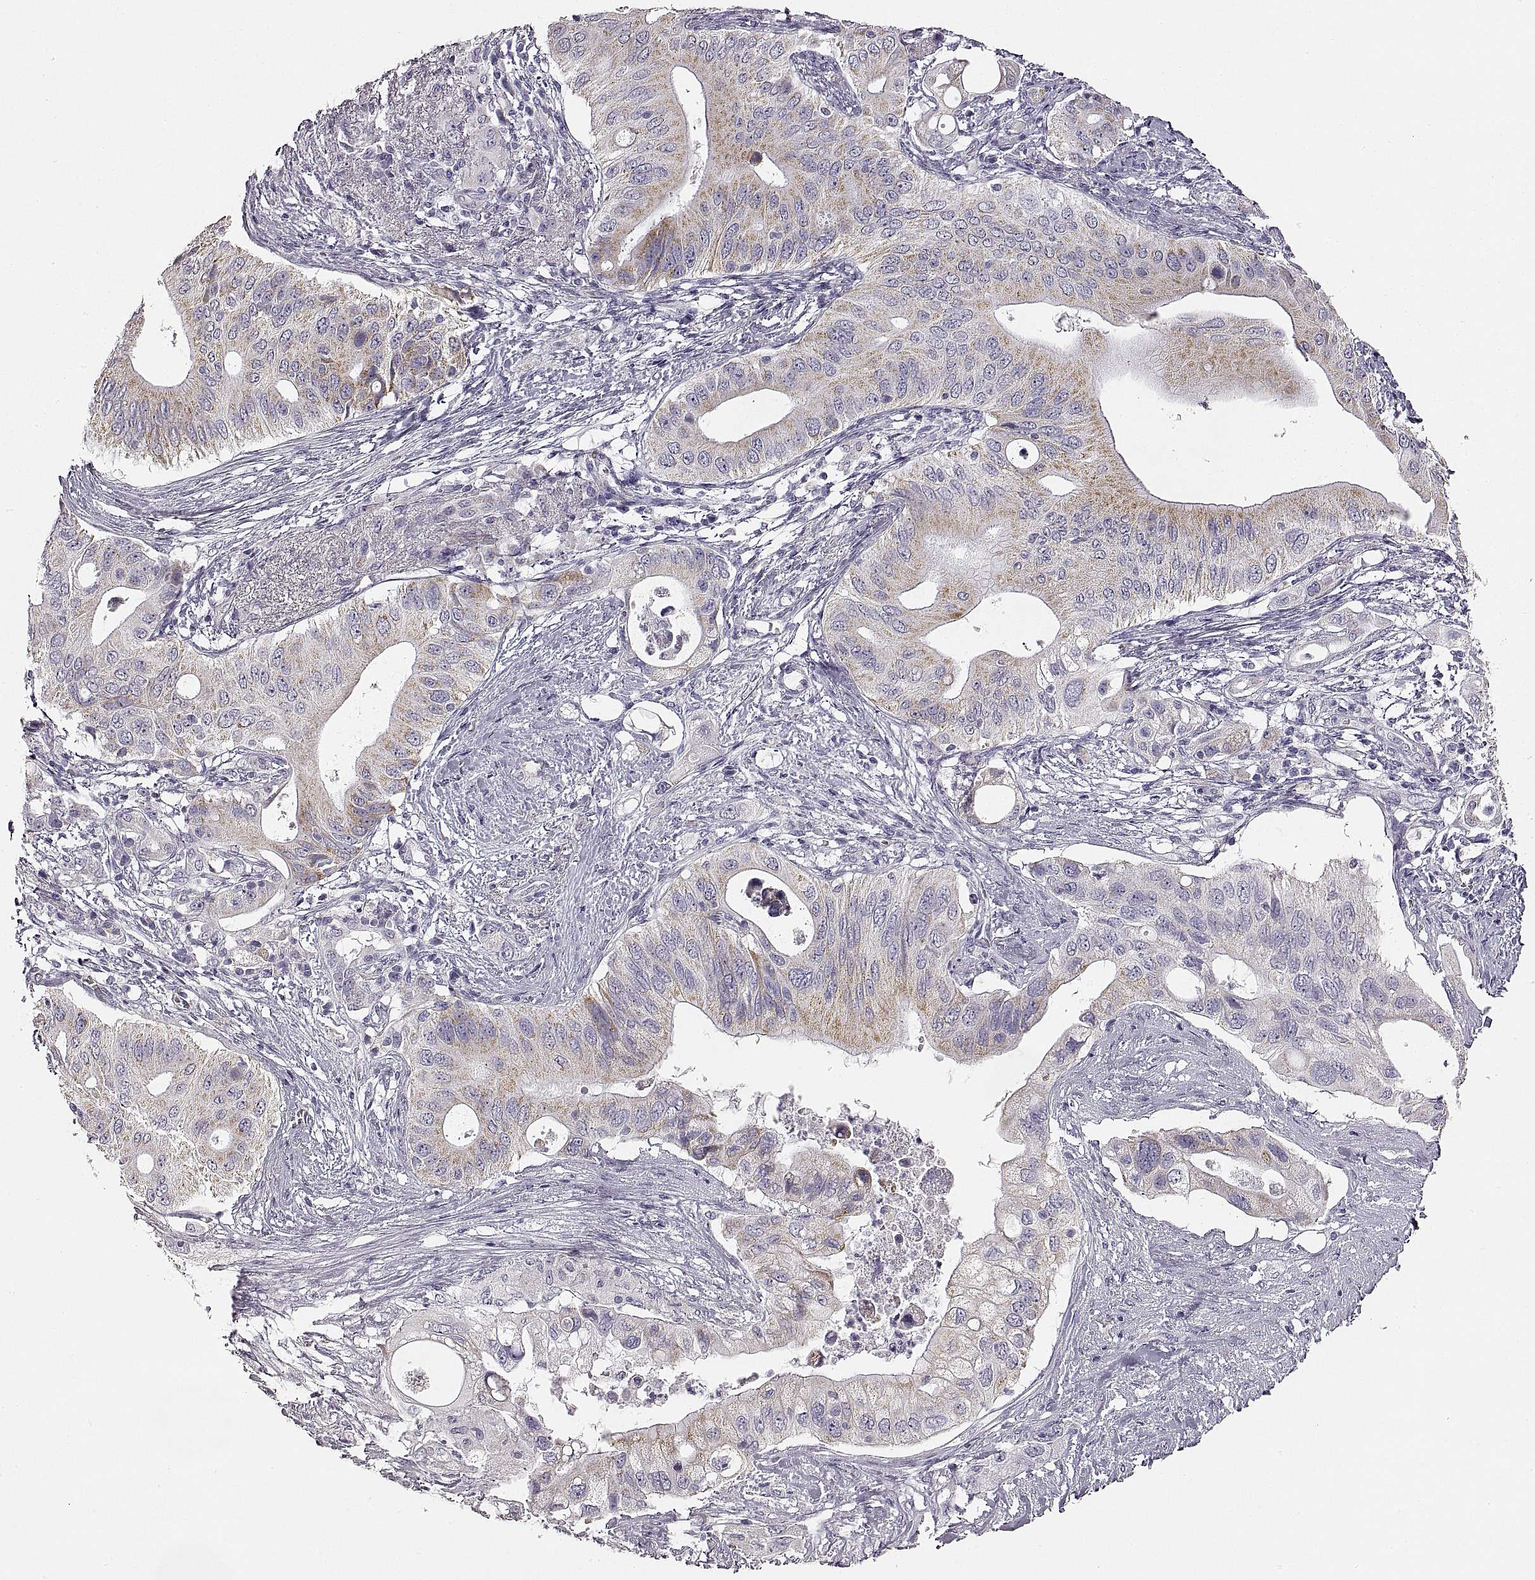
{"staining": {"intensity": "weak", "quantity": "25%-75%", "location": "cytoplasmic/membranous"}, "tissue": "pancreatic cancer", "cell_type": "Tumor cells", "image_type": "cancer", "snomed": [{"axis": "morphology", "description": "Adenocarcinoma, NOS"}, {"axis": "topography", "description": "Pancreas"}], "caption": "Pancreatic cancer (adenocarcinoma) was stained to show a protein in brown. There is low levels of weak cytoplasmic/membranous expression in about 25%-75% of tumor cells.", "gene": "RDH13", "patient": {"sex": "female", "age": 72}}